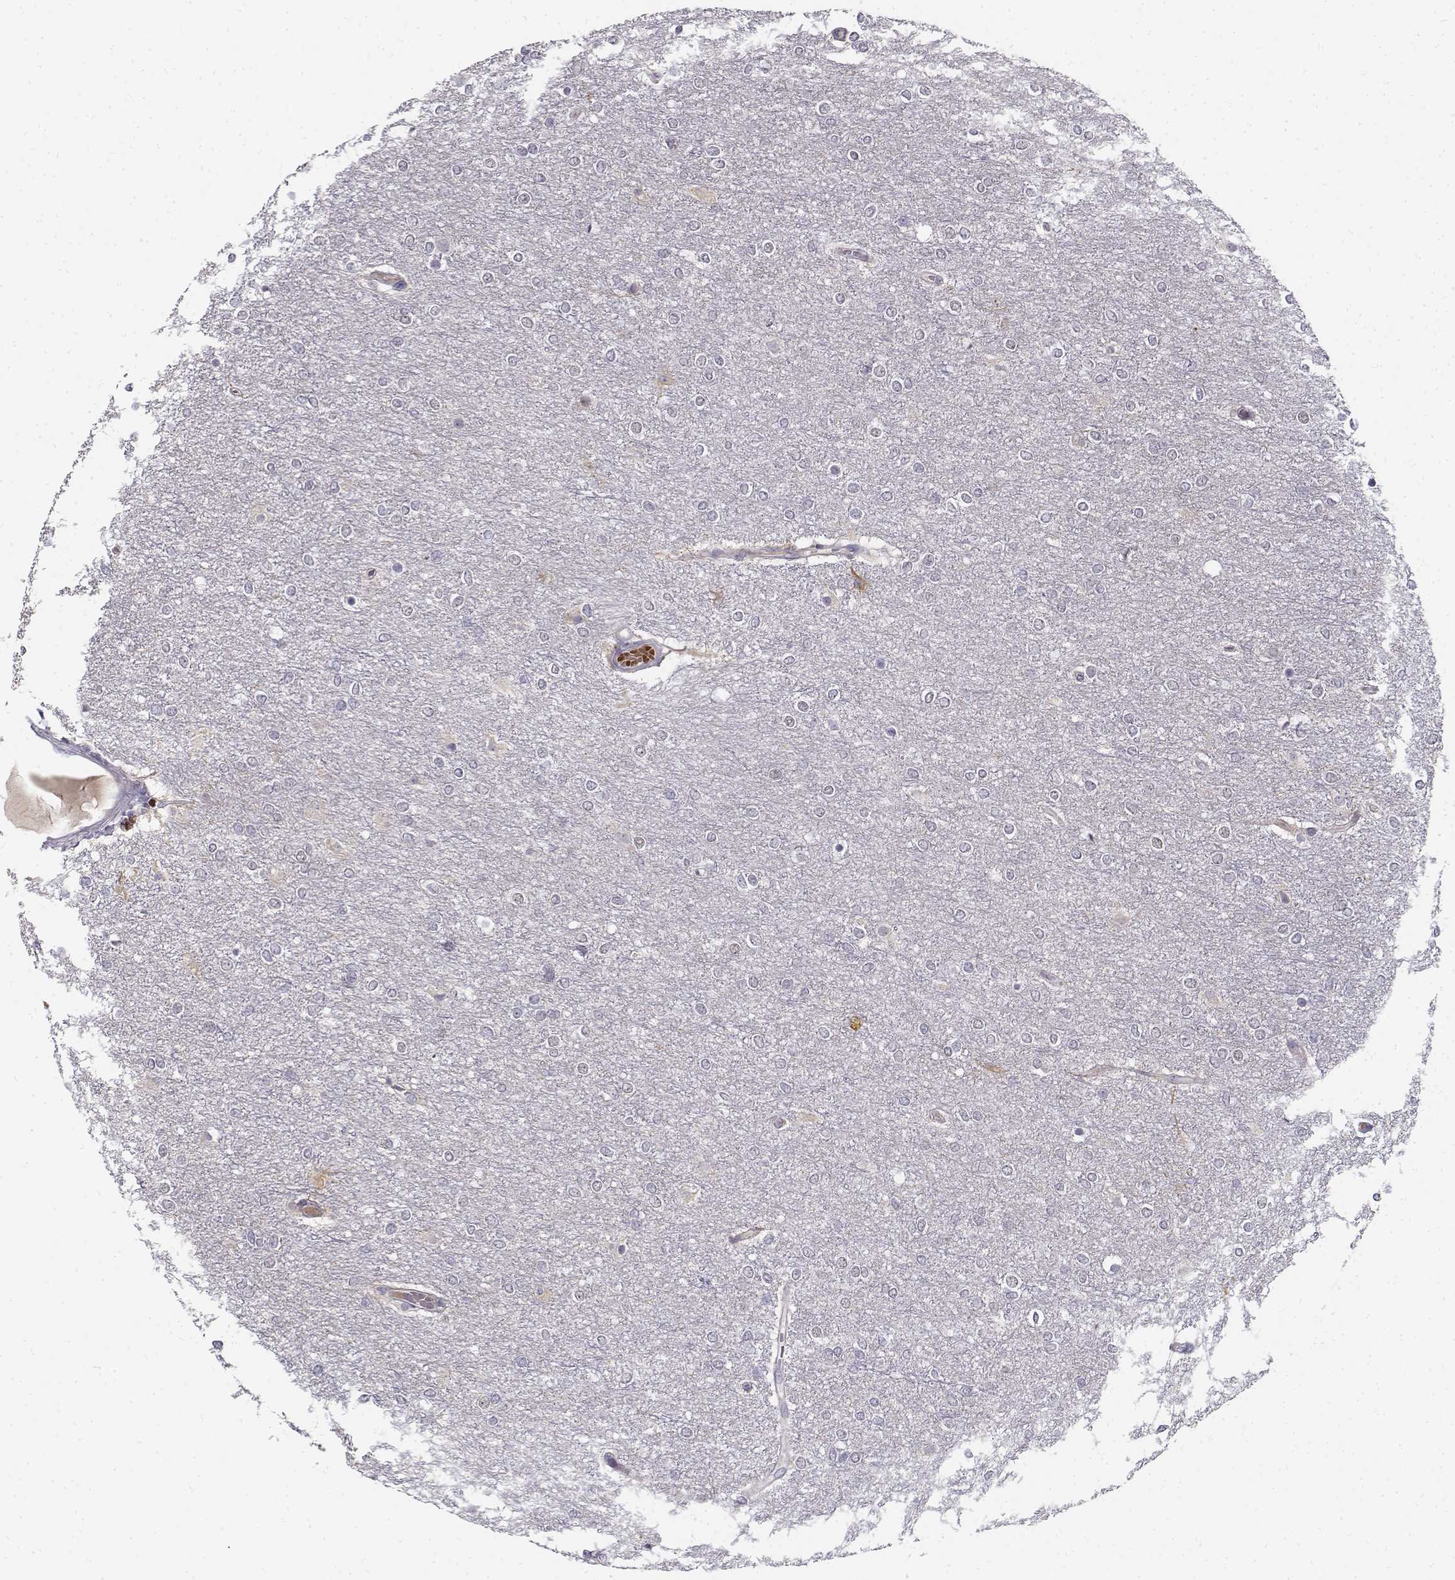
{"staining": {"intensity": "negative", "quantity": "none", "location": "none"}, "tissue": "glioma", "cell_type": "Tumor cells", "image_type": "cancer", "snomed": [{"axis": "morphology", "description": "Glioma, malignant, High grade"}, {"axis": "topography", "description": "Brain"}], "caption": "IHC photomicrograph of neoplastic tissue: glioma stained with DAB (3,3'-diaminobenzidine) demonstrates no significant protein staining in tumor cells.", "gene": "DDX25", "patient": {"sex": "female", "age": 61}}